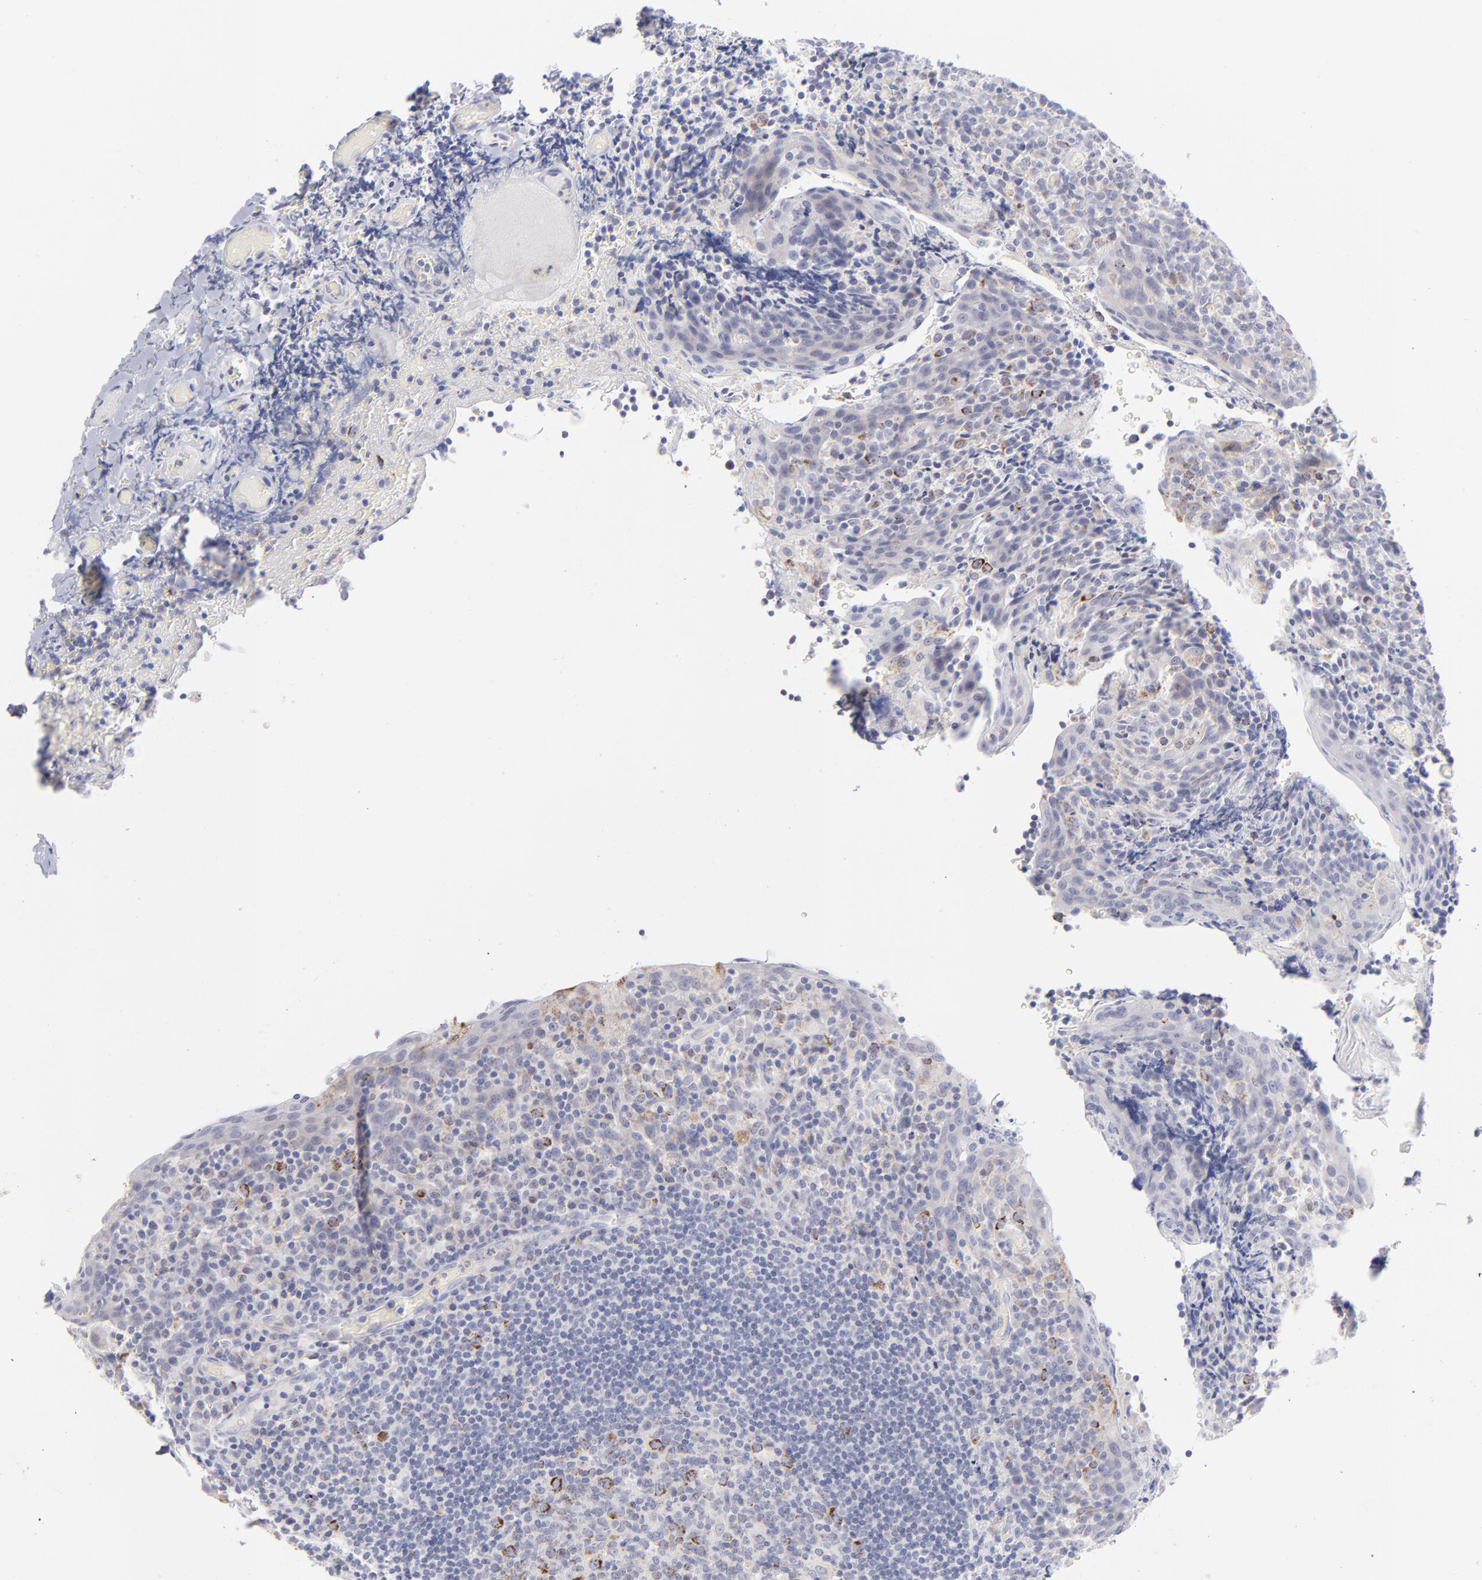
{"staining": {"intensity": "strong", "quantity": "<25%", "location": "cytoplasmic/membranous"}, "tissue": "tonsil", "cell_type": "Germinal center cells", "image_type": "normal", "snomed": [{"axis": "morphology", "description": "Normal tissue, NOS"}, {"axis": "topography", "description": "Tonsil"}], "caption": "Immunohistochemistry (DAB (3,3'-diaminobenzidine)) staining of normal human tonsil exhibits strong cytoplasmic/membranous protein staining in about <25% of germinal center cells. The protein of interest is stained brown, and the nuclei are stained in blue (DAB (3,3'-diaminobenzidine) IHC with brightfield microscopy, high magnification).", "gene": "MTHFD2", "patient": {"sex": "male", "age": 17}}